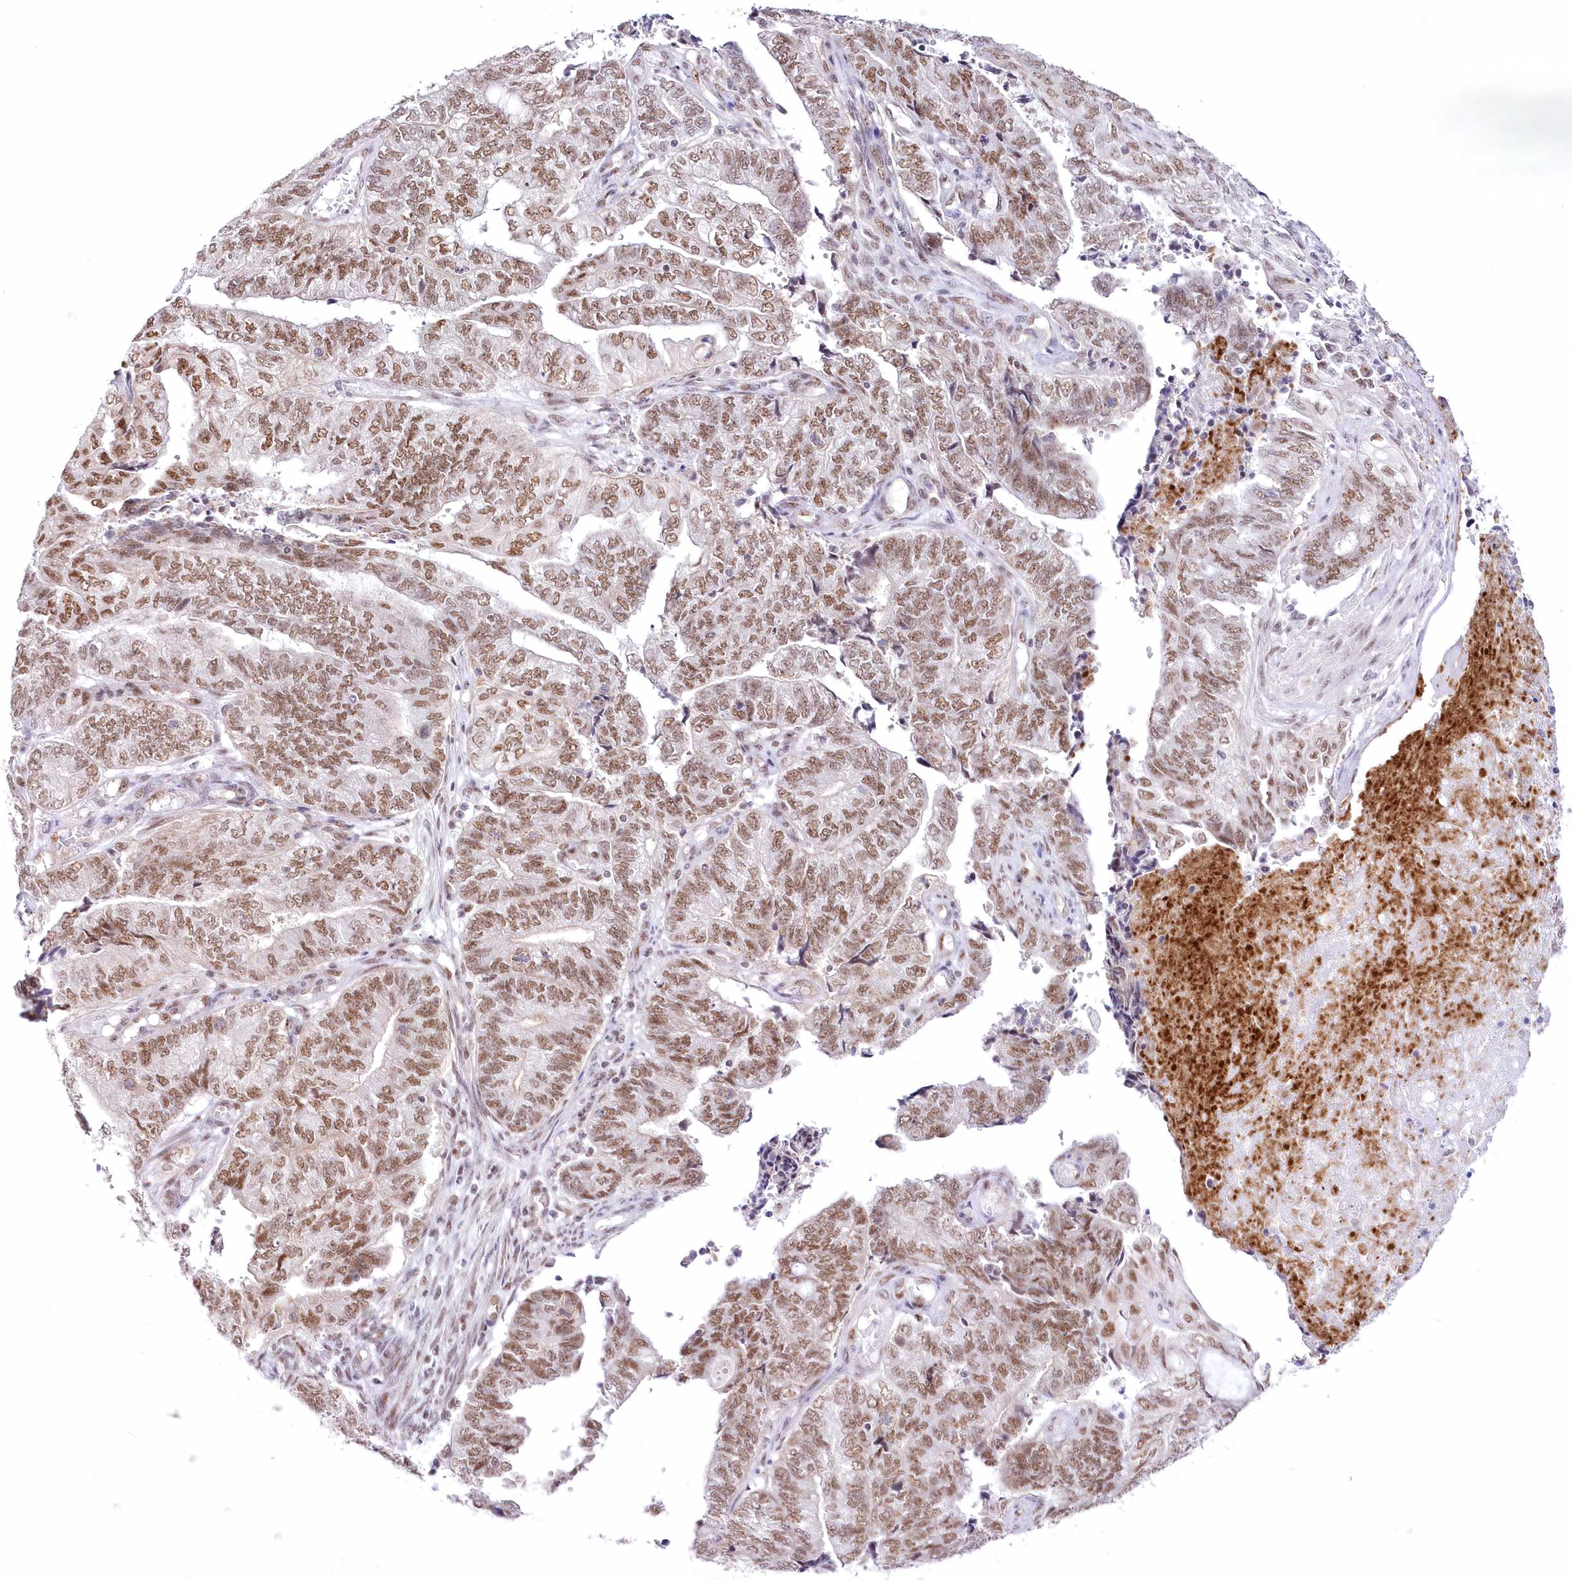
{"staining": {"intensity": "moderate", "quantity": ">75%", "location": "nuclear"}, "tissue": "endometrial cancer", "cell_type": "Tumor cells", "image_type": "cancer", "snomed": [{"axis": "morphology", "description": "Adenocarcinoma, NOS"}, {"axis": "topography", "description": "Uterus"}, {"axis": "topography", "description": "Endometrium"}], "caption": "Brown immunohistochemical staining in endometrial cancer (adenocarcinoma) shows moderate nuclear expression in approximately >75% of tumor cells.", "gene": "NSUN2", "patient": {"sex": "female", "age": 70}}